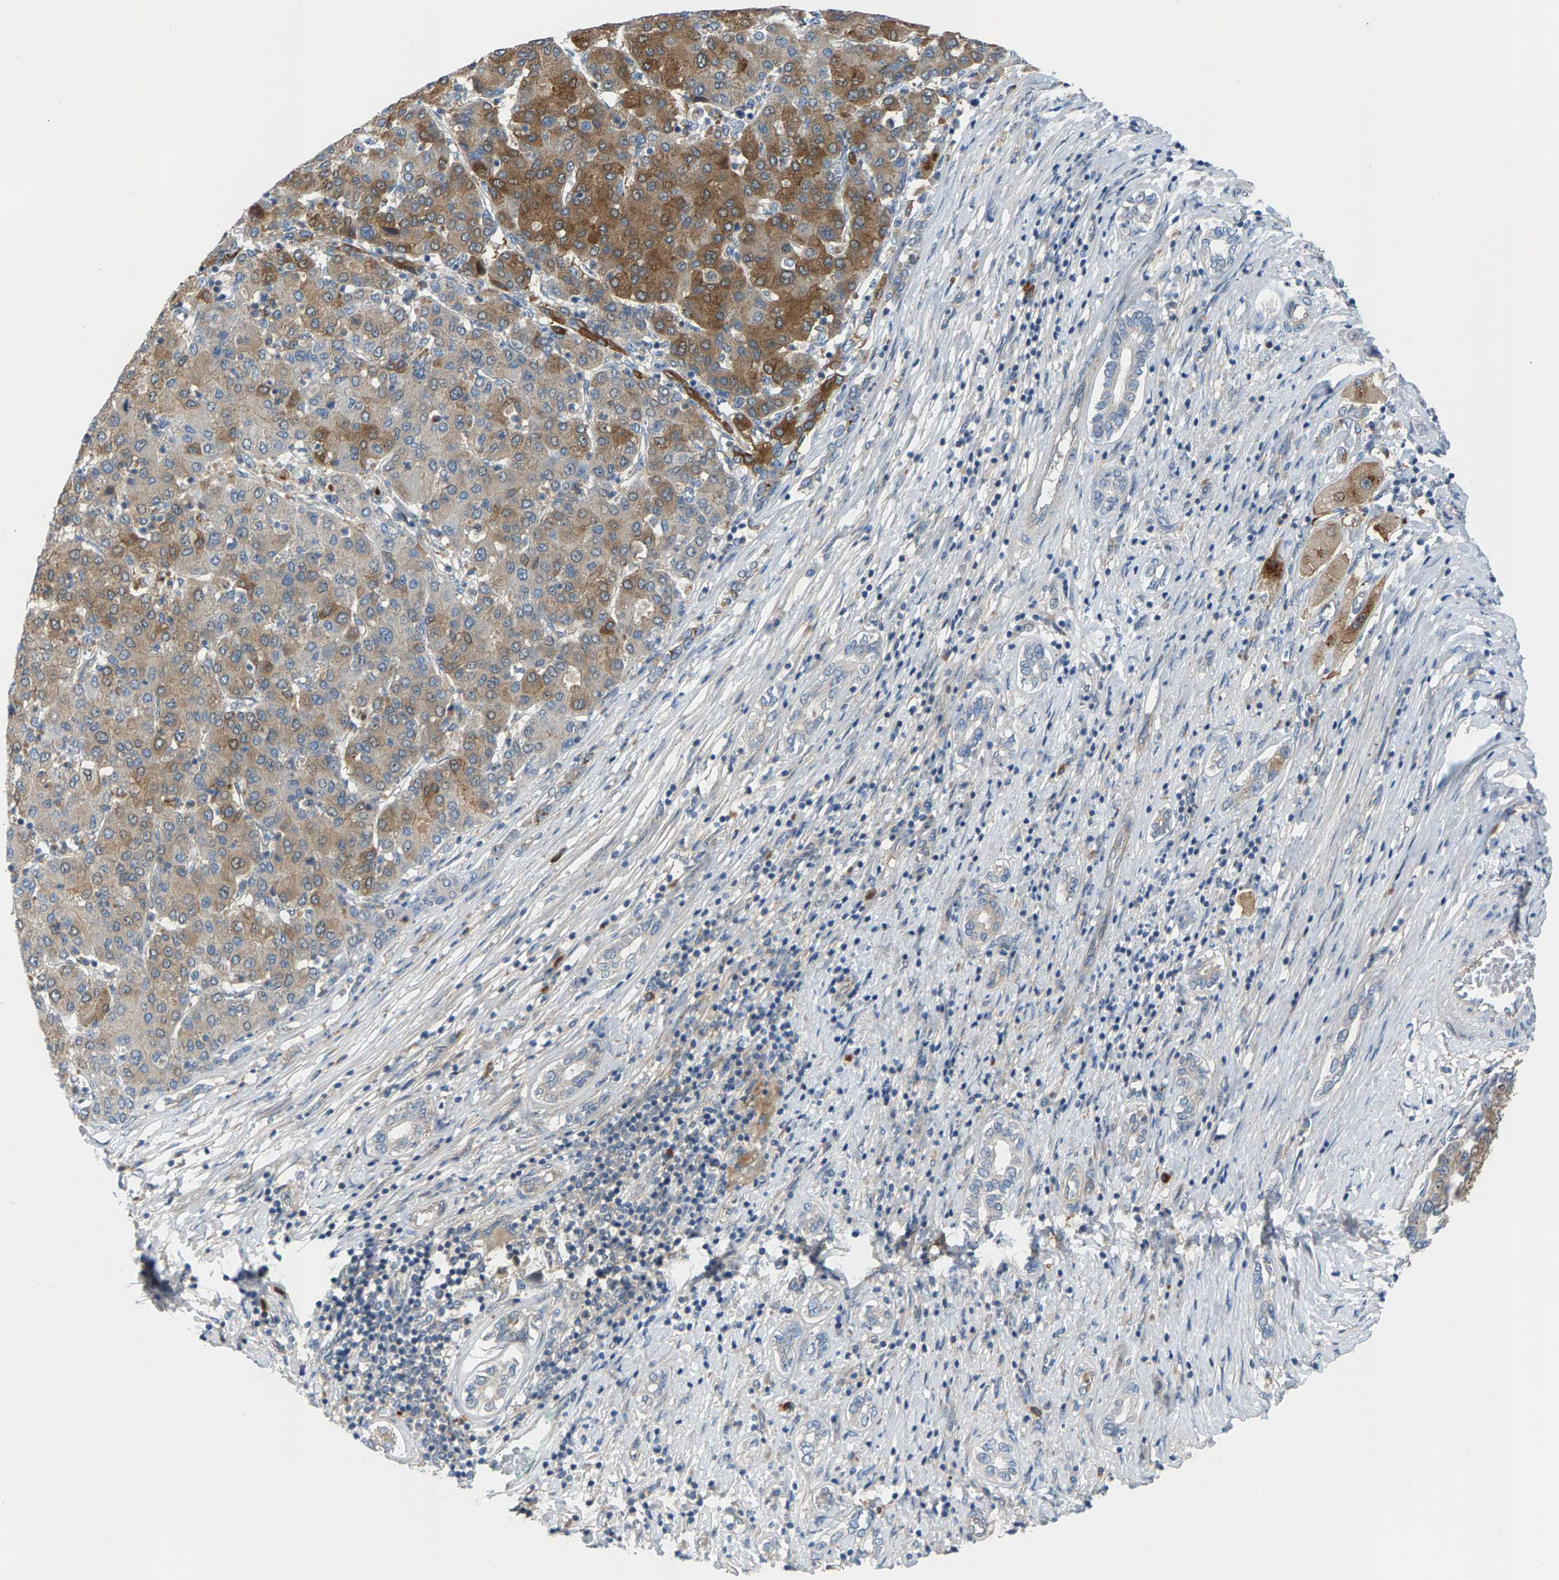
{"staining": {"intensity": "moderate", "quantity": ">75%", "location": "cytoplasmic/membranous"}, "tissue": "liver cancer", "cell_type": "Tumor cells", "image_type": "cancer", "snomed": [{"axis": "morphology", "description": "Carcinoma, Hepatocellular, NOS"}, {"axis": "topography", "description": "Liver"}], "caption": "Moderate cytoplasmic/membranous staining is present in approximately >75% of tumor cells in liver cancer (hepatocellular carcinoma).", "gene": "PDCL", "patient": {"sex": "male", "age": 65}}